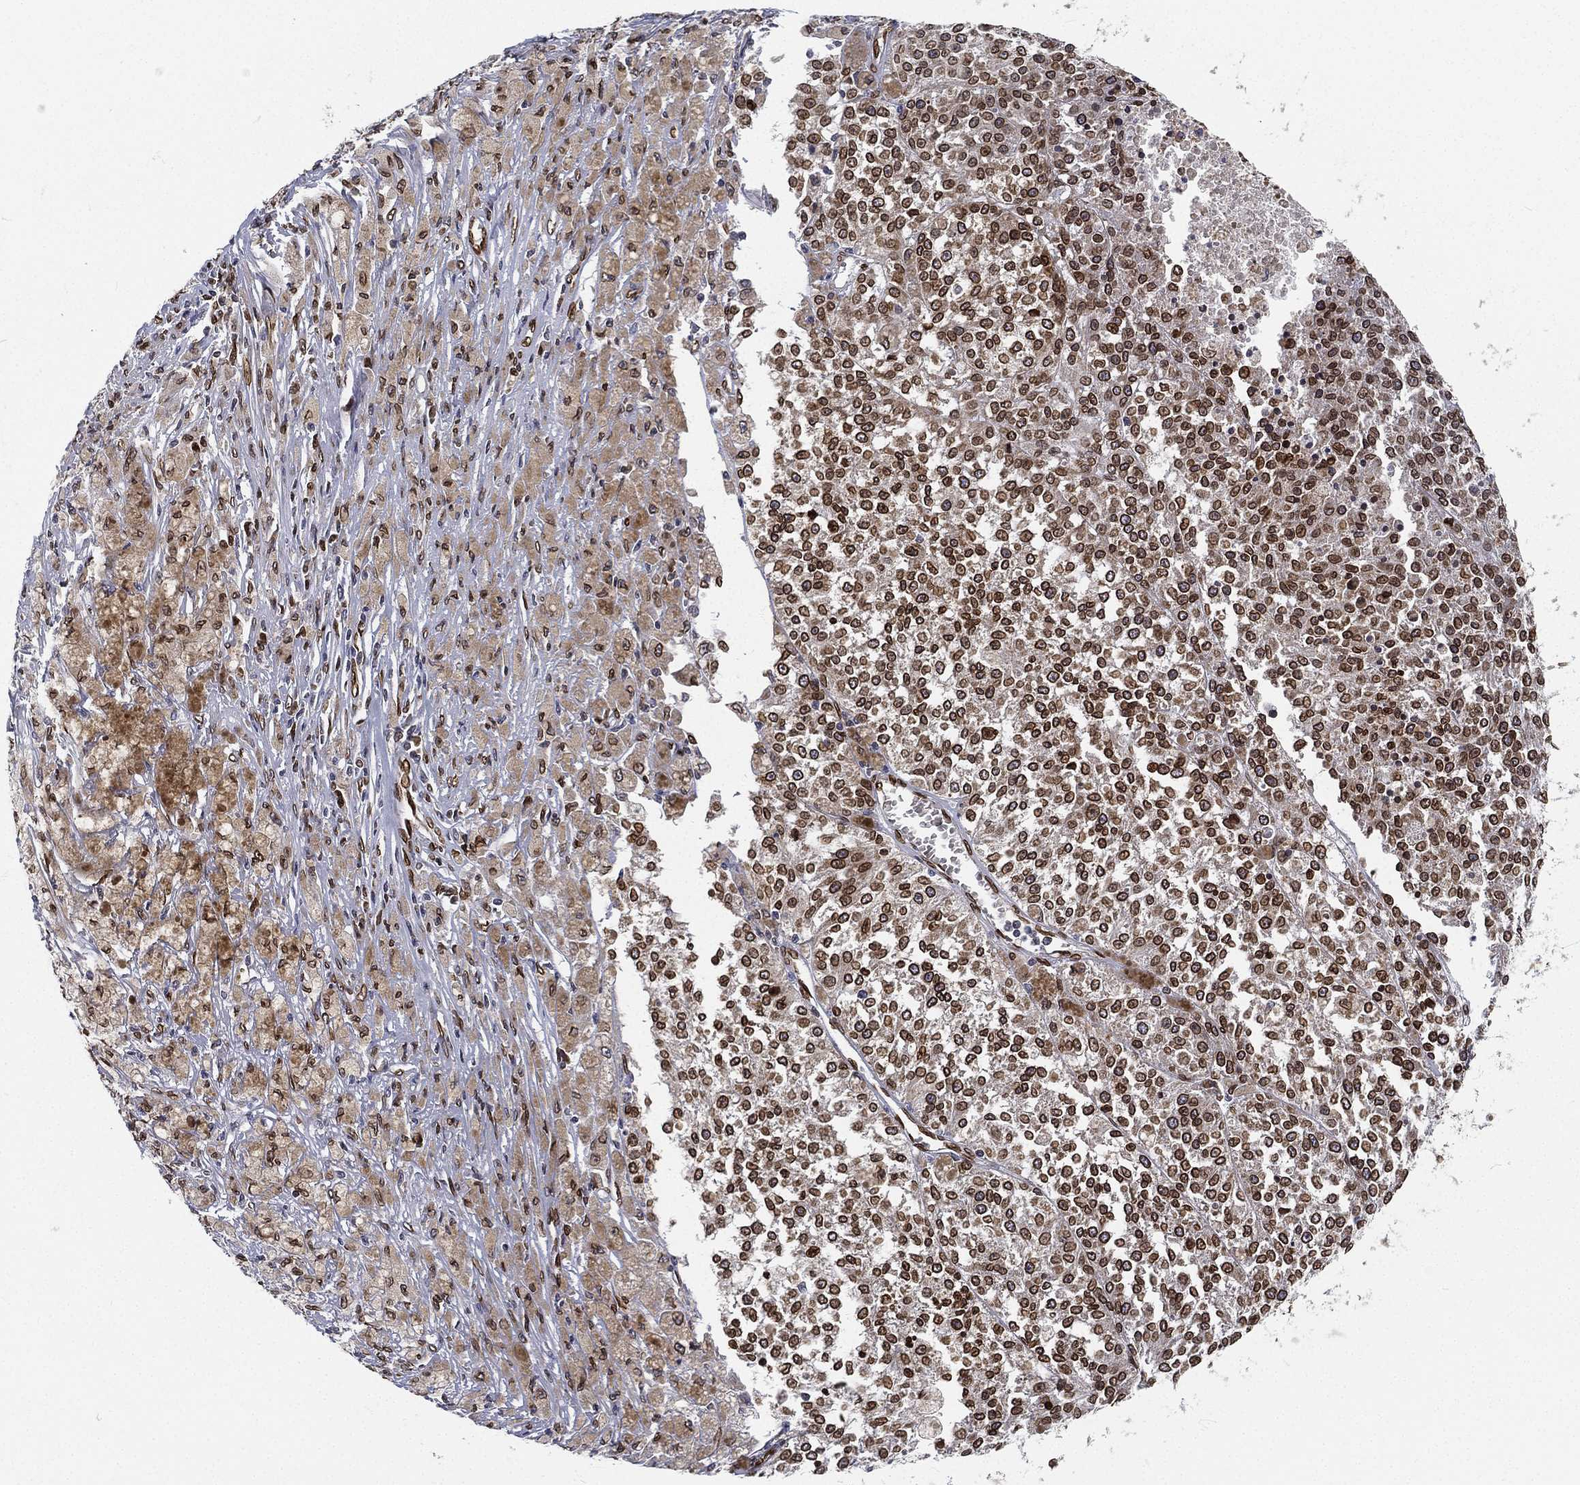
{"staining": {"intensity": "strong", "quantity": ">75%", "location": "cytoplasmic/membranous,nuclear"}, "tissue": "melanoma", "cell_type": "Tumor cells", "image_type": "cancer", "snomed": [{"axis": "morphology", "description": "Malignant melanoma, Metastatic site"}, {"axis": "topography", "description": "Lymph node"}], "caption": "Melanoma stained for a protein displays strong cytoplasmic/membranous and nuclear positivity in tumor cells.", "gene": "PALB2", "patient": {"sex": "female", "age": 64}}